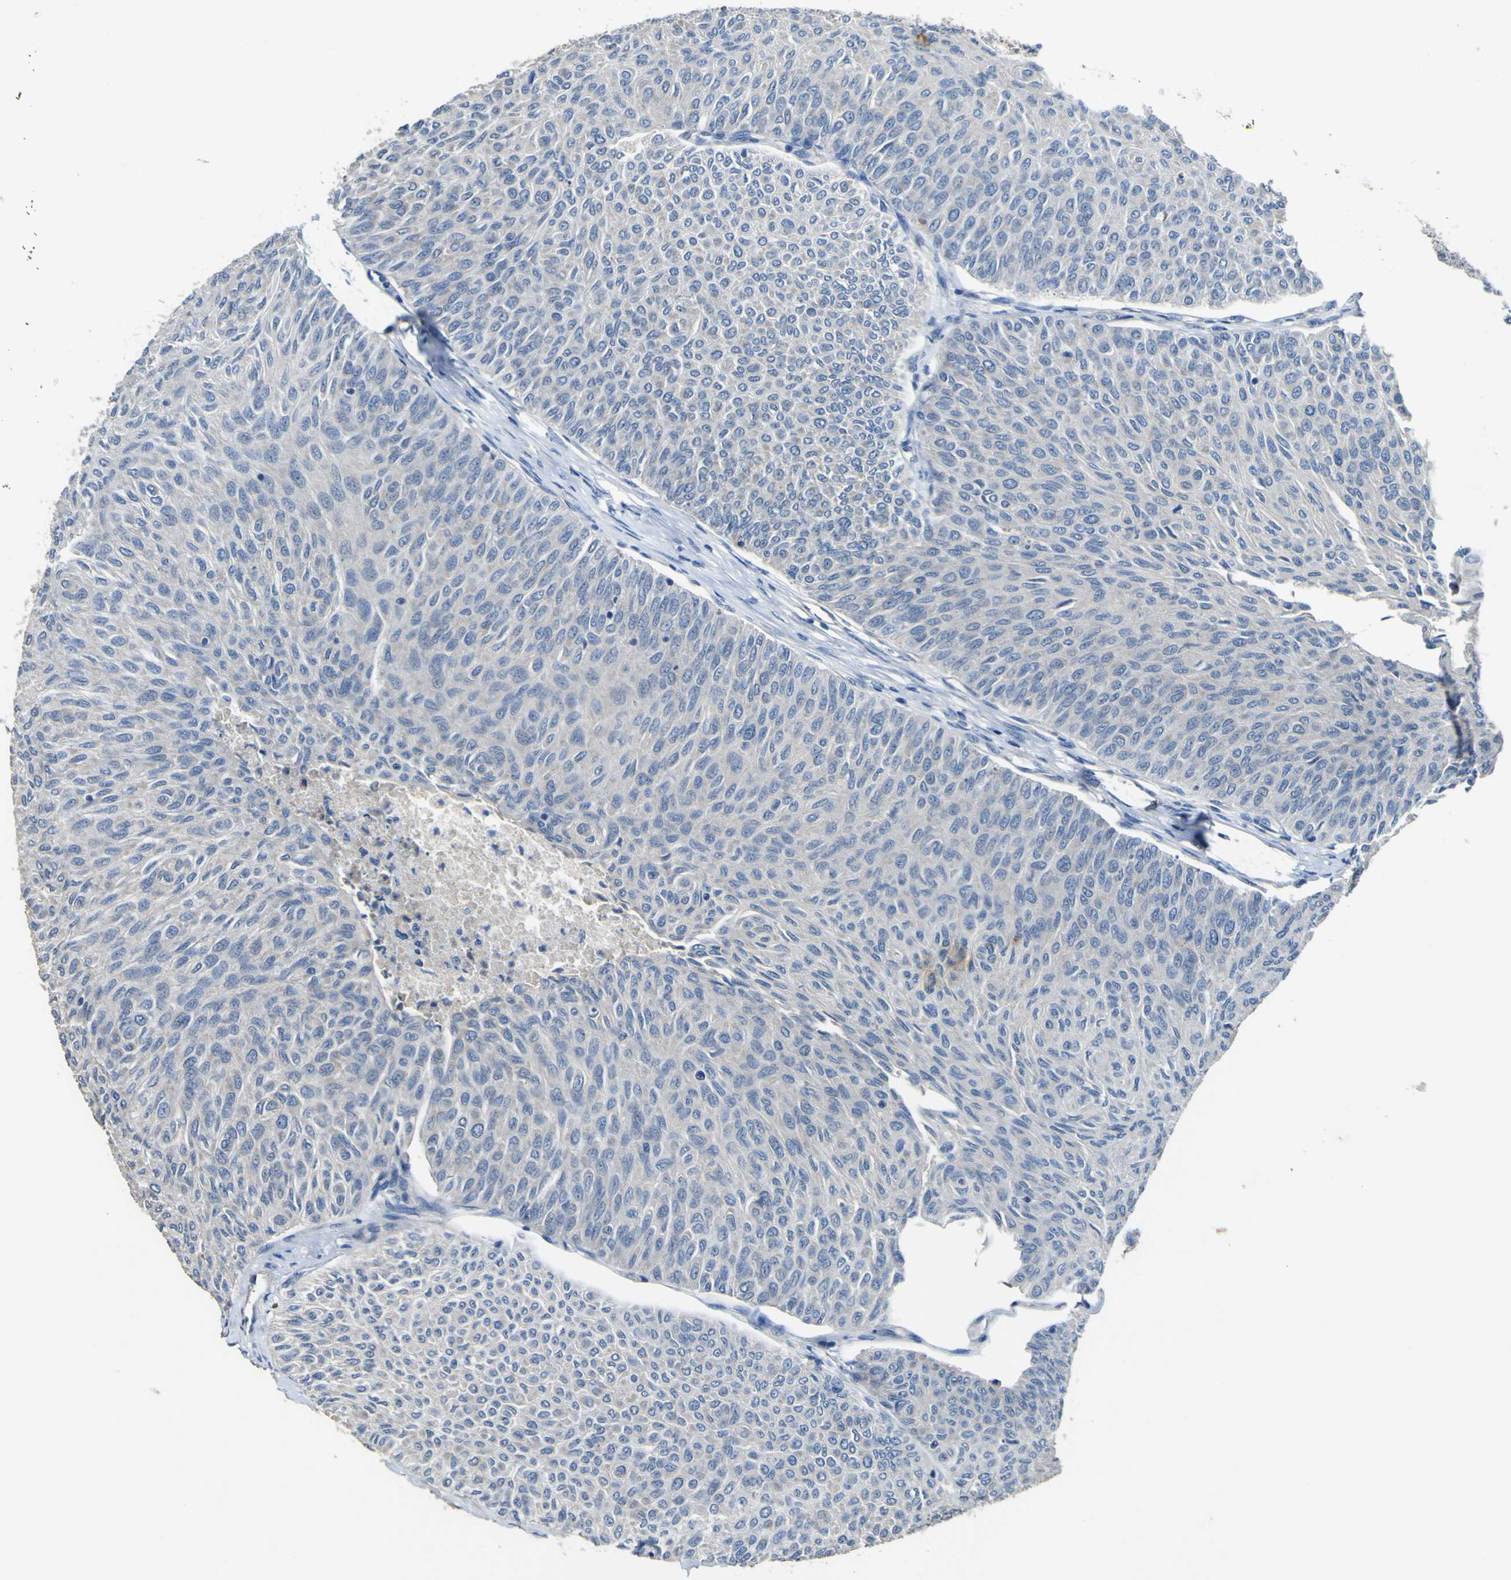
{"staining": {"intensity": "negative", "quantity": "none", "location": "none"}, "tissue": "urothelial cancer", "cell_type": "Tumor cells", "image_type": "cancer", "snomed": [{"axis": "morphology", "description": "Urothelial carcinoma, Low grade"}, {"axis": "topography", "description": "Urinary bladder"}], "caption": "Immunohistochemistry (IHC) of urothelial cancer shows no positivity in tumor cells.", "gene": "ALDH18A1", "patient": {"sex": "male", "age": 78}}